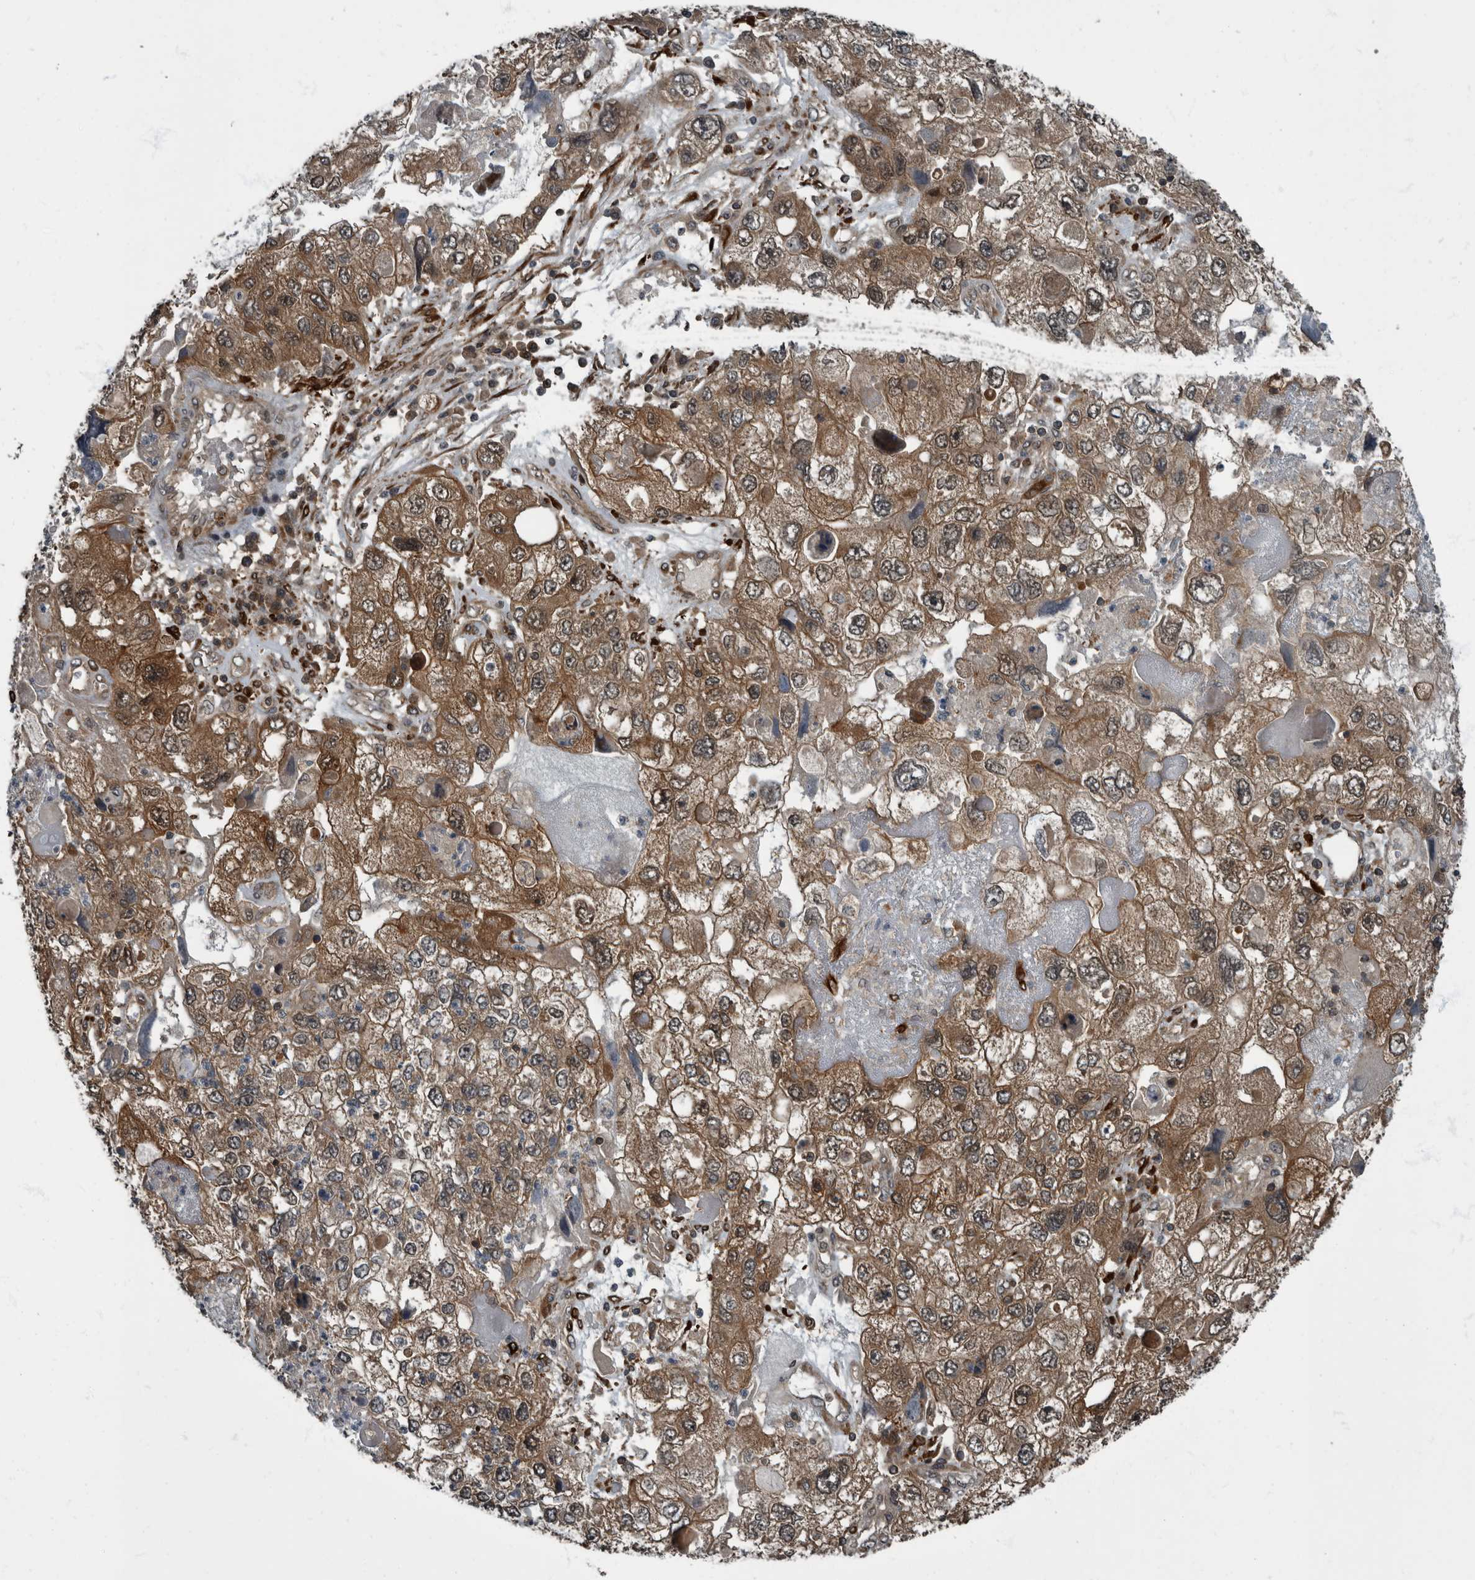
{"staining": {"intensity": "moderate", "quantity": ">75%", "location": "cytoplasmic/membranous"}, "tissue": "endometrial cancer", "cell_type": "Tumor cells", "image_type": "cancer", "snomed": [{"axis": "morphology", "description": "Adenocarcinoma, NOS"}, {"axis": "topography", "description": "Endometrium"}], "caption": "Endometrial cancer stained with a protein marker reveals moderate staining in tumor cells.", "gene": "RABGGTB", "patient": {"sex": "female", "age": 49}}